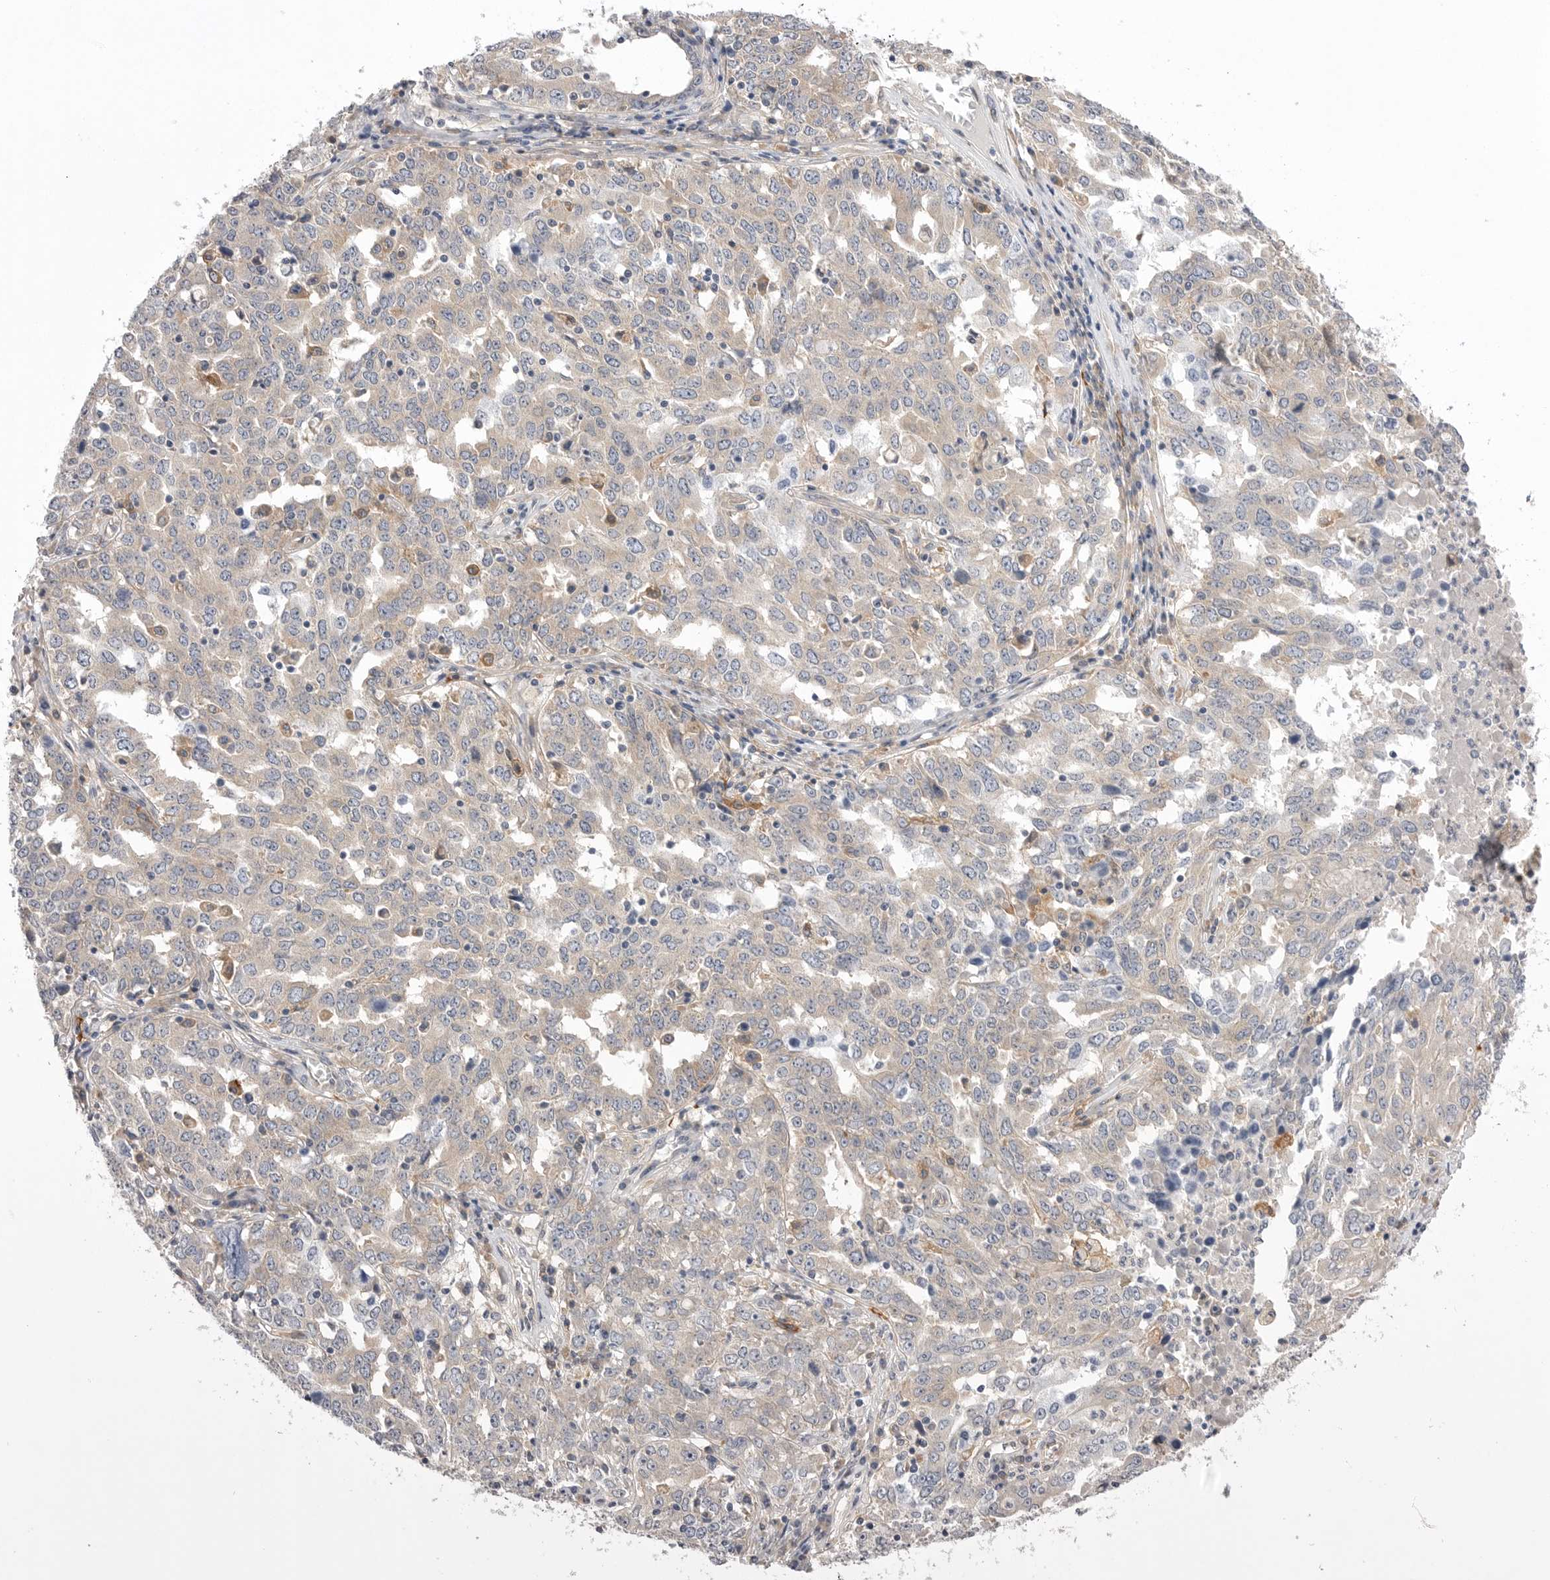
{"staining": {"intensity": "weak", "quantity": "<25%", "location": "cytoplasmic/membranous"}, "tissue": "ovarian cancer", "cell_type": "Tumor cells", "image_type": "cancer", "snomed": [{"axis": "morphology", "description": "Carcinoma, endometroid"}, {"axis": "topography", "description": "Ovary"}], "caption": "High power microscopy histopathology image of an immunohistochemistry (IHC) image of ovarian cancer, revealing no significant expression in tumor cells.", "gene": "VAC14", "patient": {"sex": "female", "age": 62}}